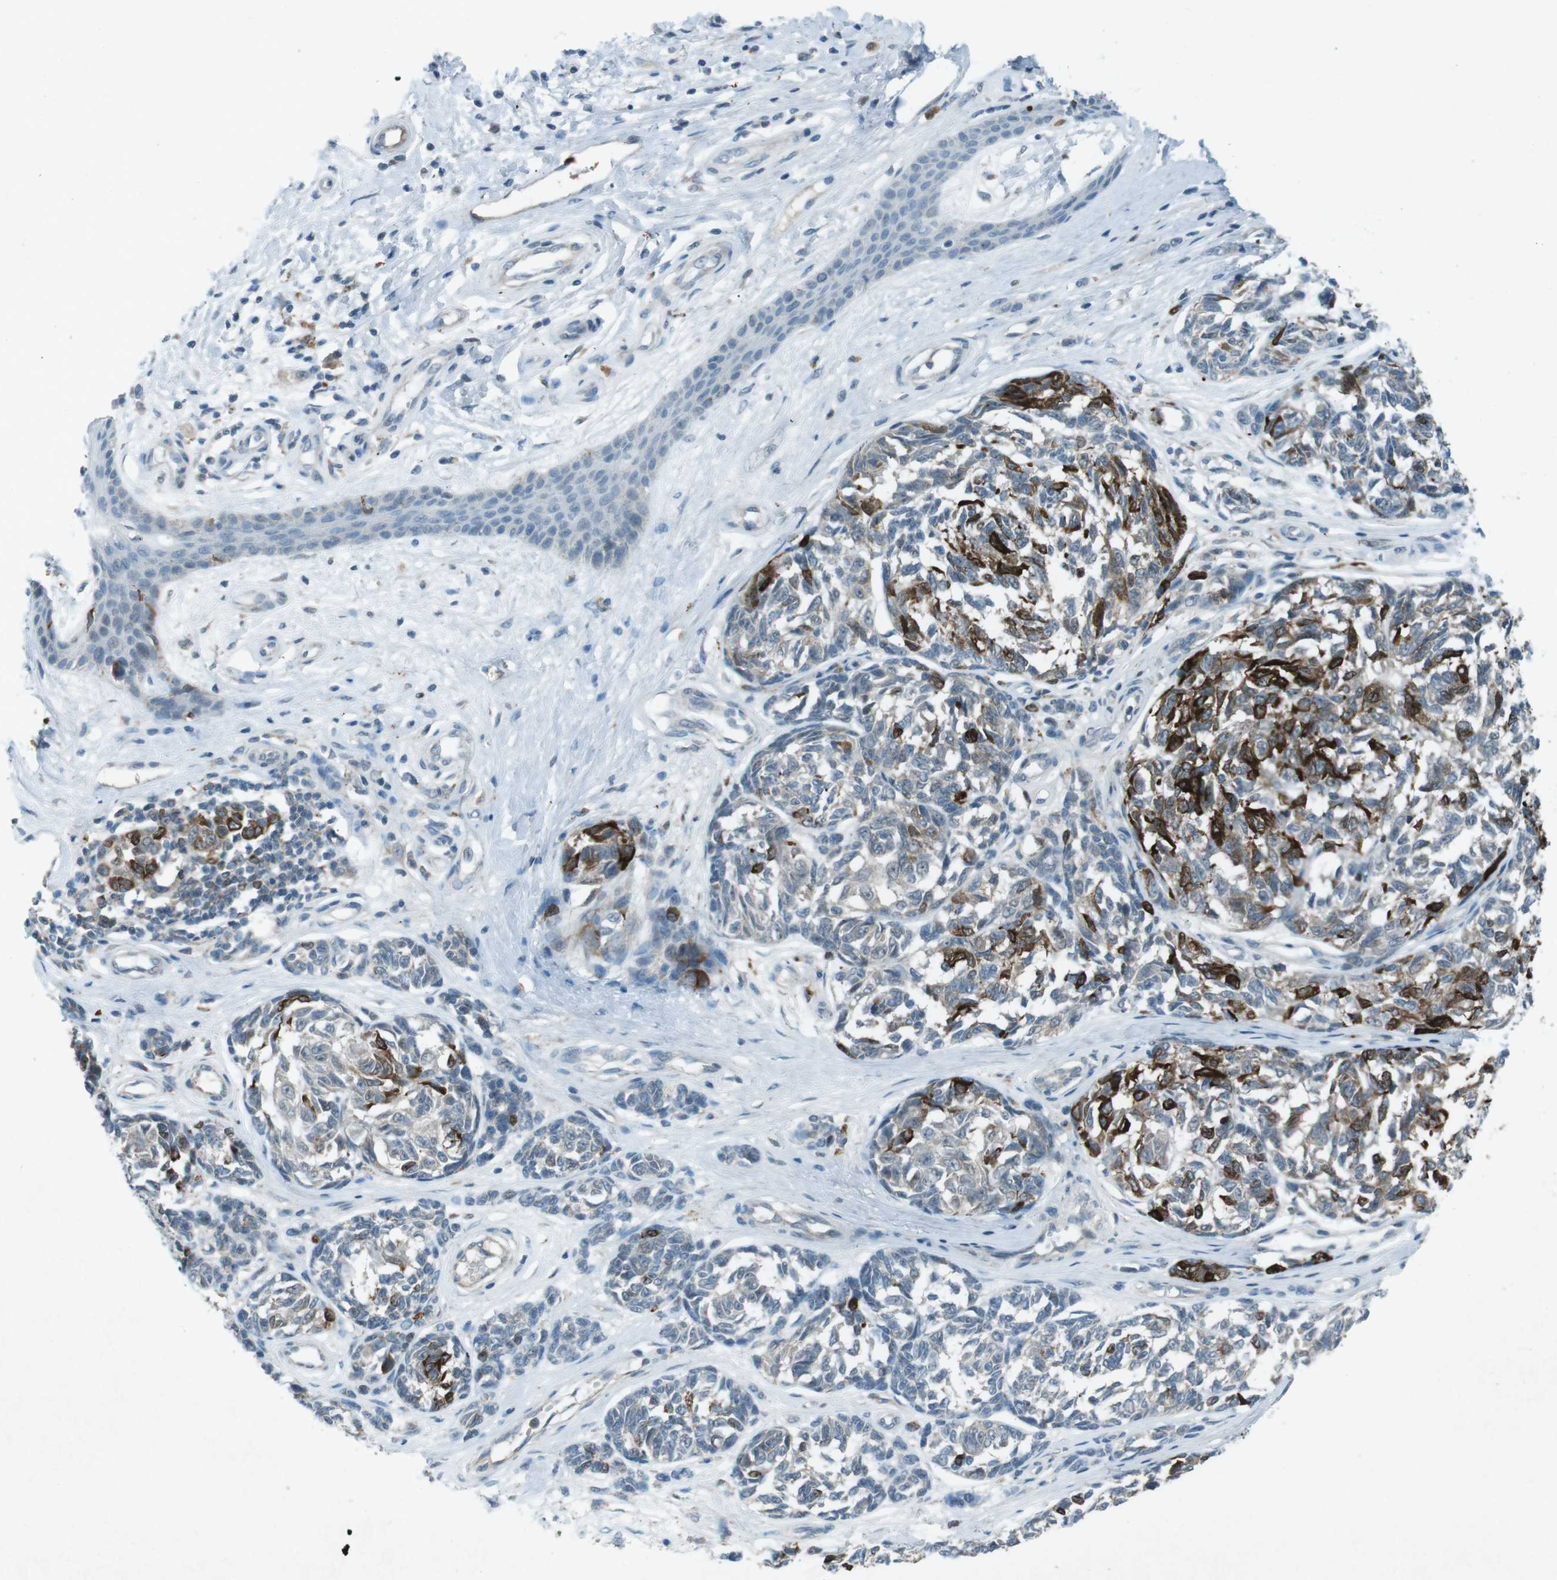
{"staining": {"intensity": "strong", "quantity": "<25%", "location": "cytoplasmic/membranous"}, "tissue": "melanoma", "cell_type": "Tumor cells", "image_type": "cancer", "snomed": [{"axis": "morphology", "description": "Malignant melanoma, NOS"}, {"axis": "topography", "description": "Skin"}], "caption": "Strong cytoplasmic/membranous protein expression is seen in approximately <25% of tumor cells in malignant melanoma.", "gene": "FCRLA", "patient": {"sex": "female", "age": 64}}